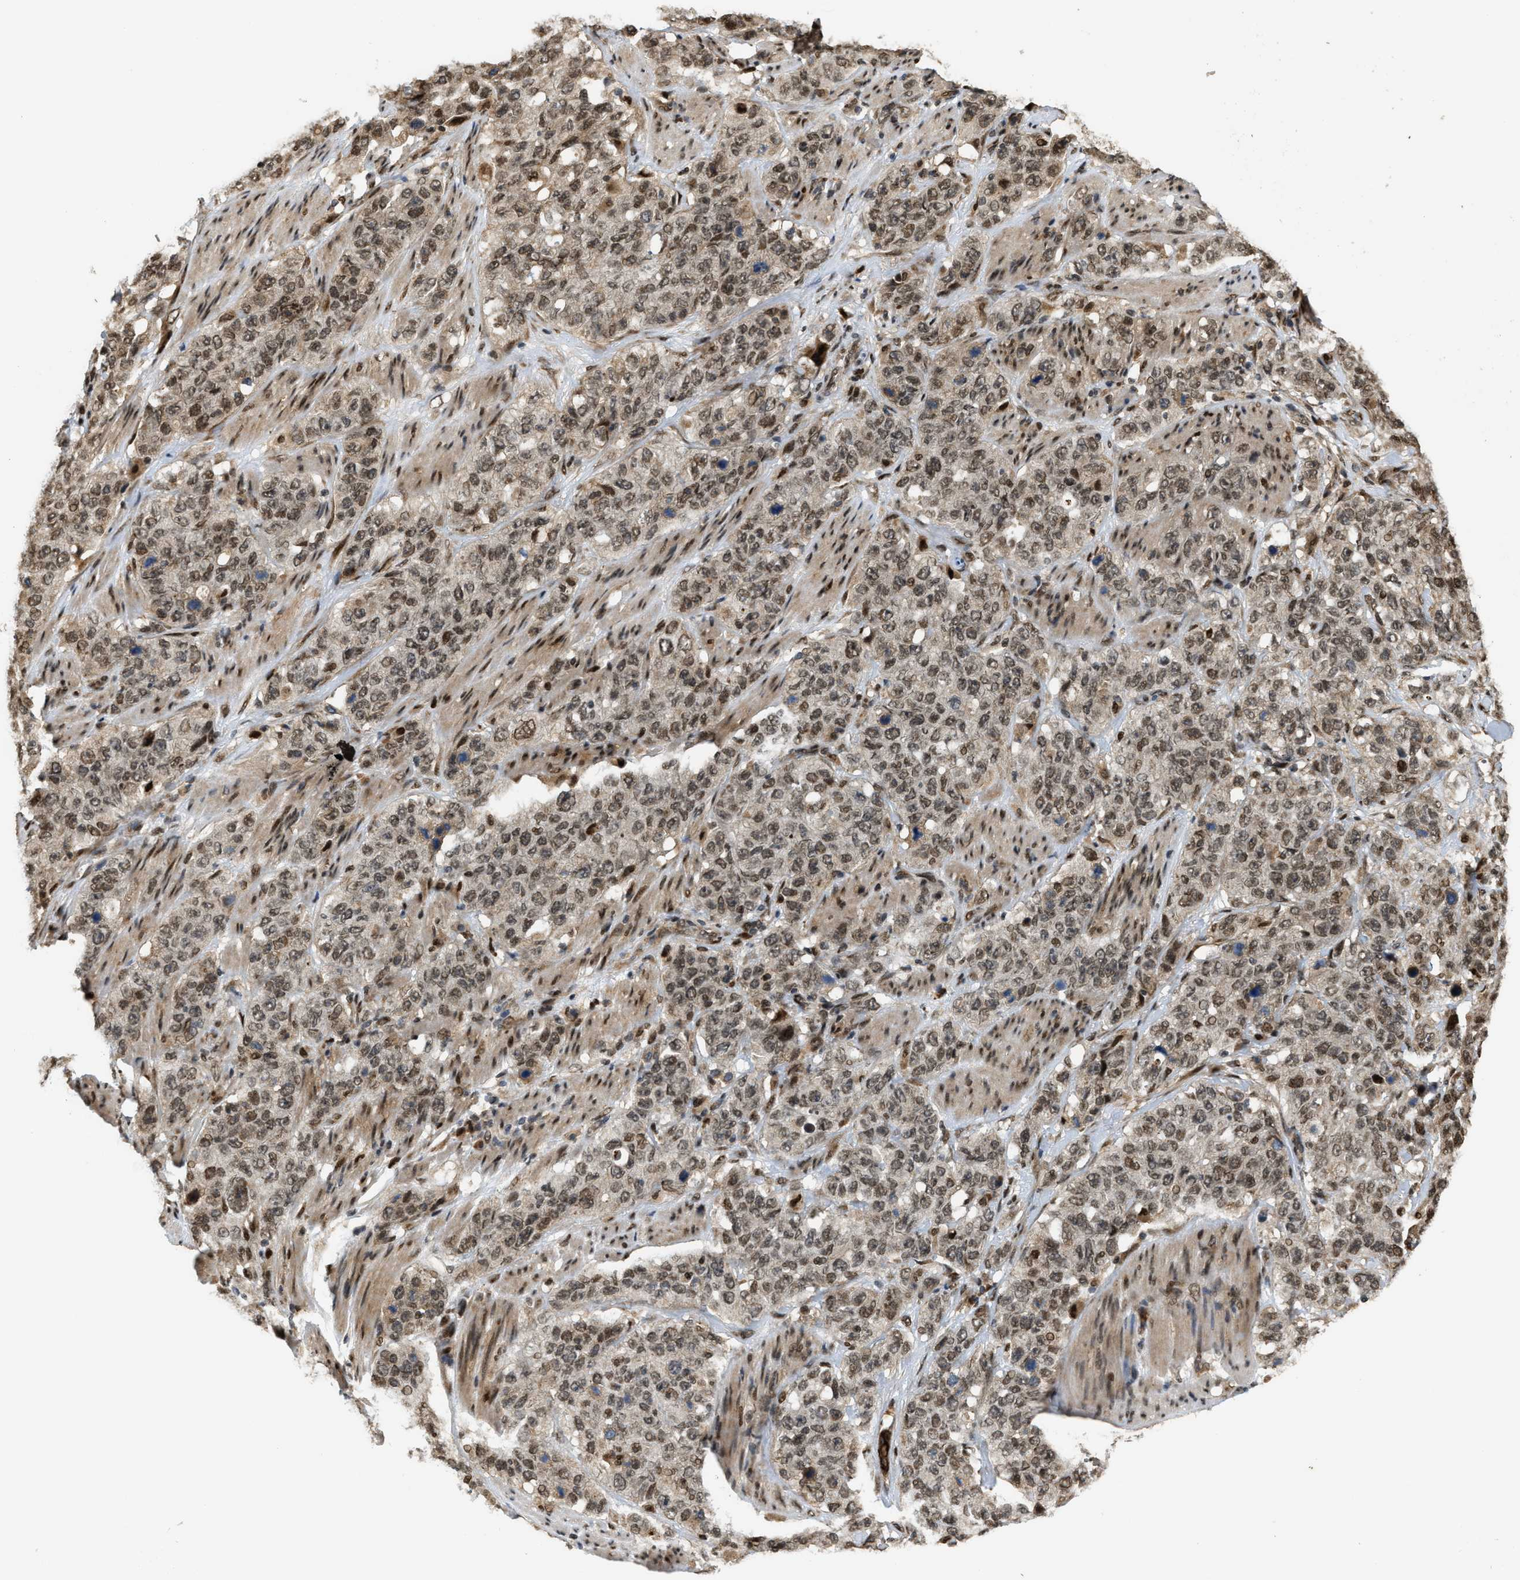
{"staining": {"intensity": "weak", "quantity": ">75%", "location": "cytoplasmic/membranous,nuclear"}, "tissue": "stomach cancer", "cell_type": "Tumor cells", "image_type": "cancer", "snomed": [{"axis": "morphology", "description": "Adenocarcinoma, NOS"}, {"axis": "topography", "description": "Stomach"}], "caption": "High-power microscopy captured an IHC histopathology image of stomach cancer, revealing weak cytoplasmic/membranous and nuclear staining in approximately >75% of tumor cells.", "gene": "SERTAD2", "patient": {"sex": "male", "age": 48}}